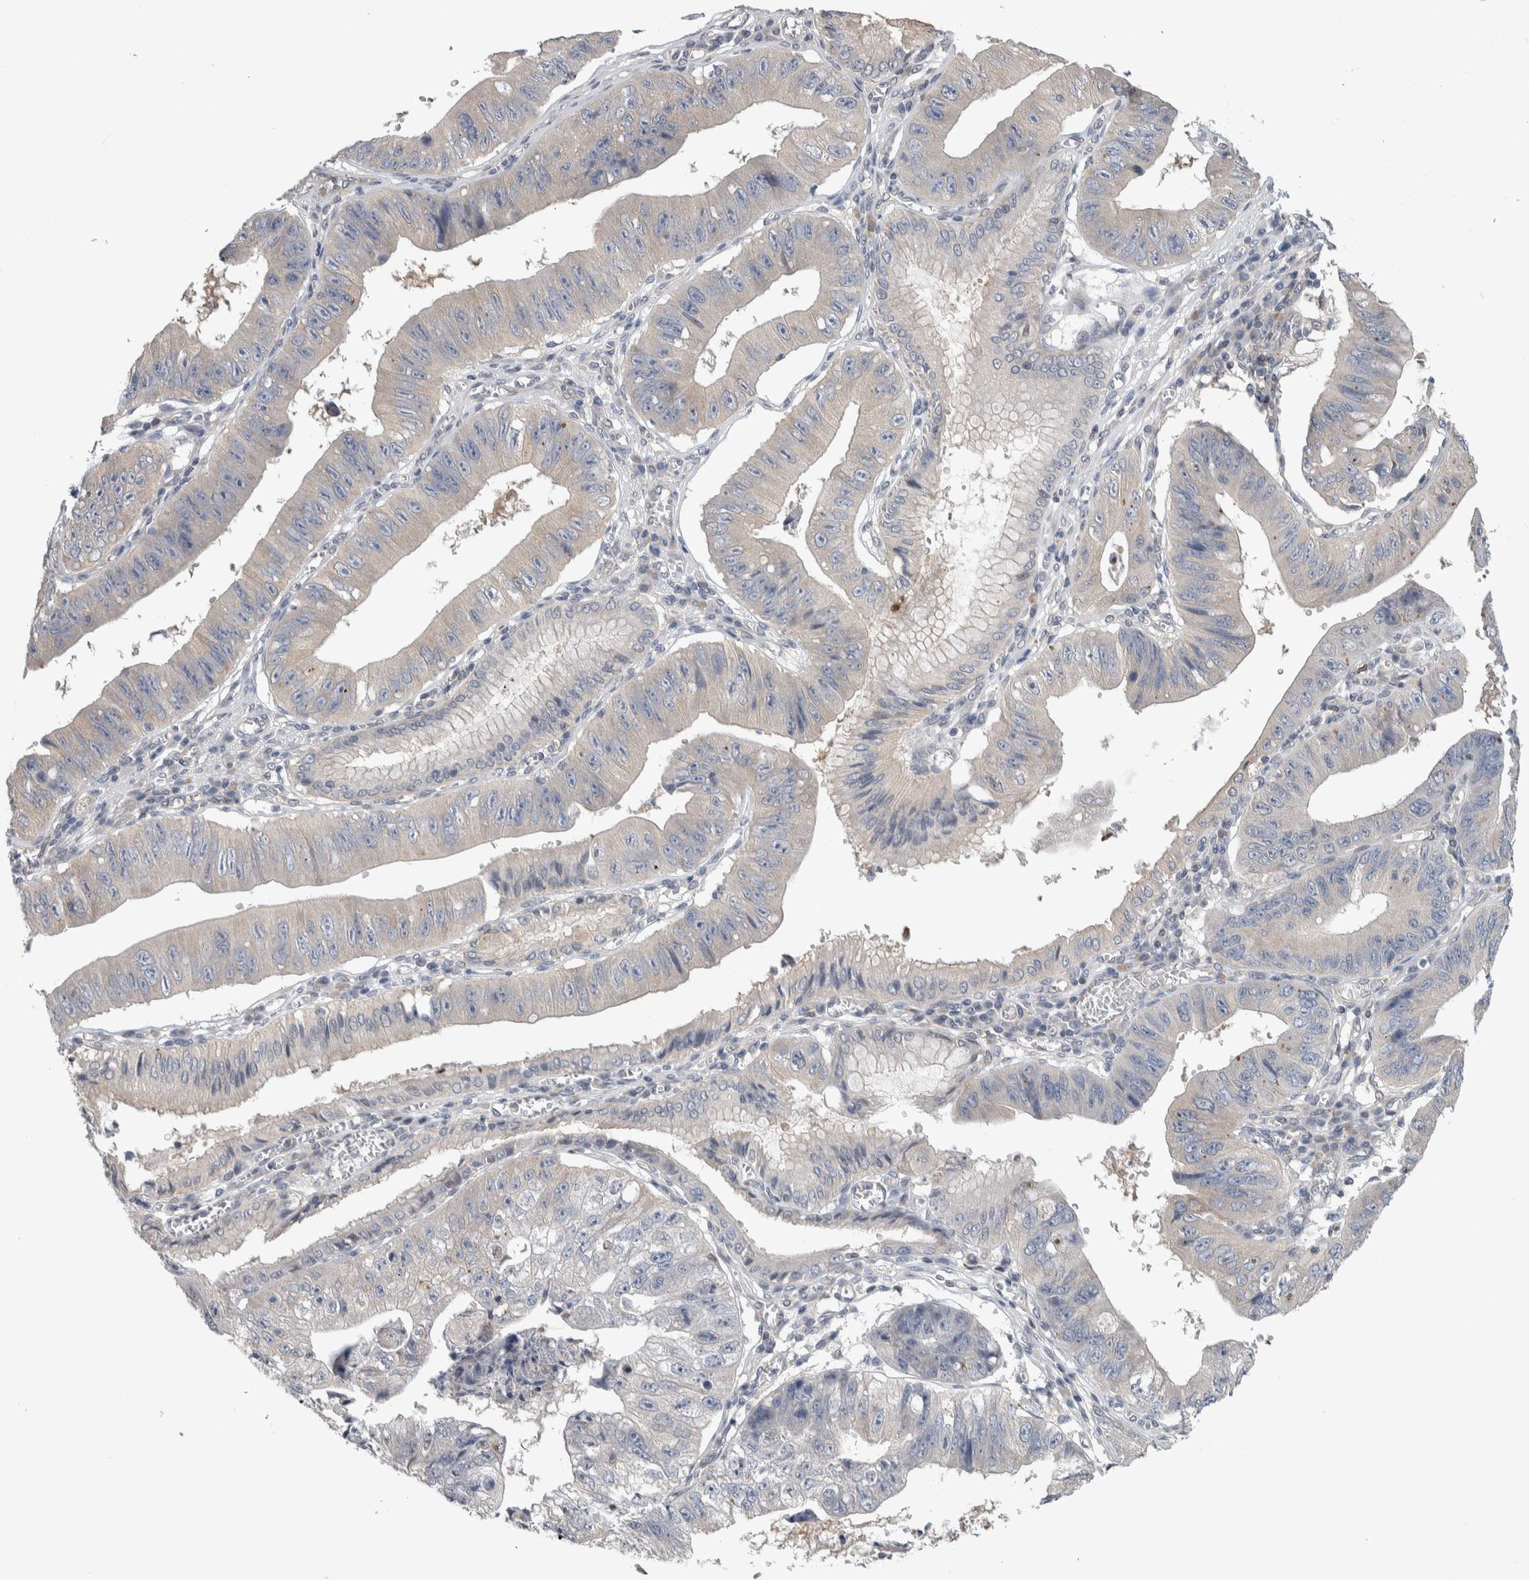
{"staining": {"intensity": "negative", "quantity": "none", "location": "none"}, "tissue": "stomach cancer", "cell_type": "Tumor cells", "image_type": "cancer", "snomed": [{"axis": "morphology", "description": "Adenocarcinoma, NOS"}, {"axis": "topography", "description": "Stomach"}], "caption": "Immunohistochemical staining of human stomach adenocarcinoma shows no significant staining in tumor cells.", "gene": "TAX1BP1", "patient": {"sex": "male", "age": 59}}